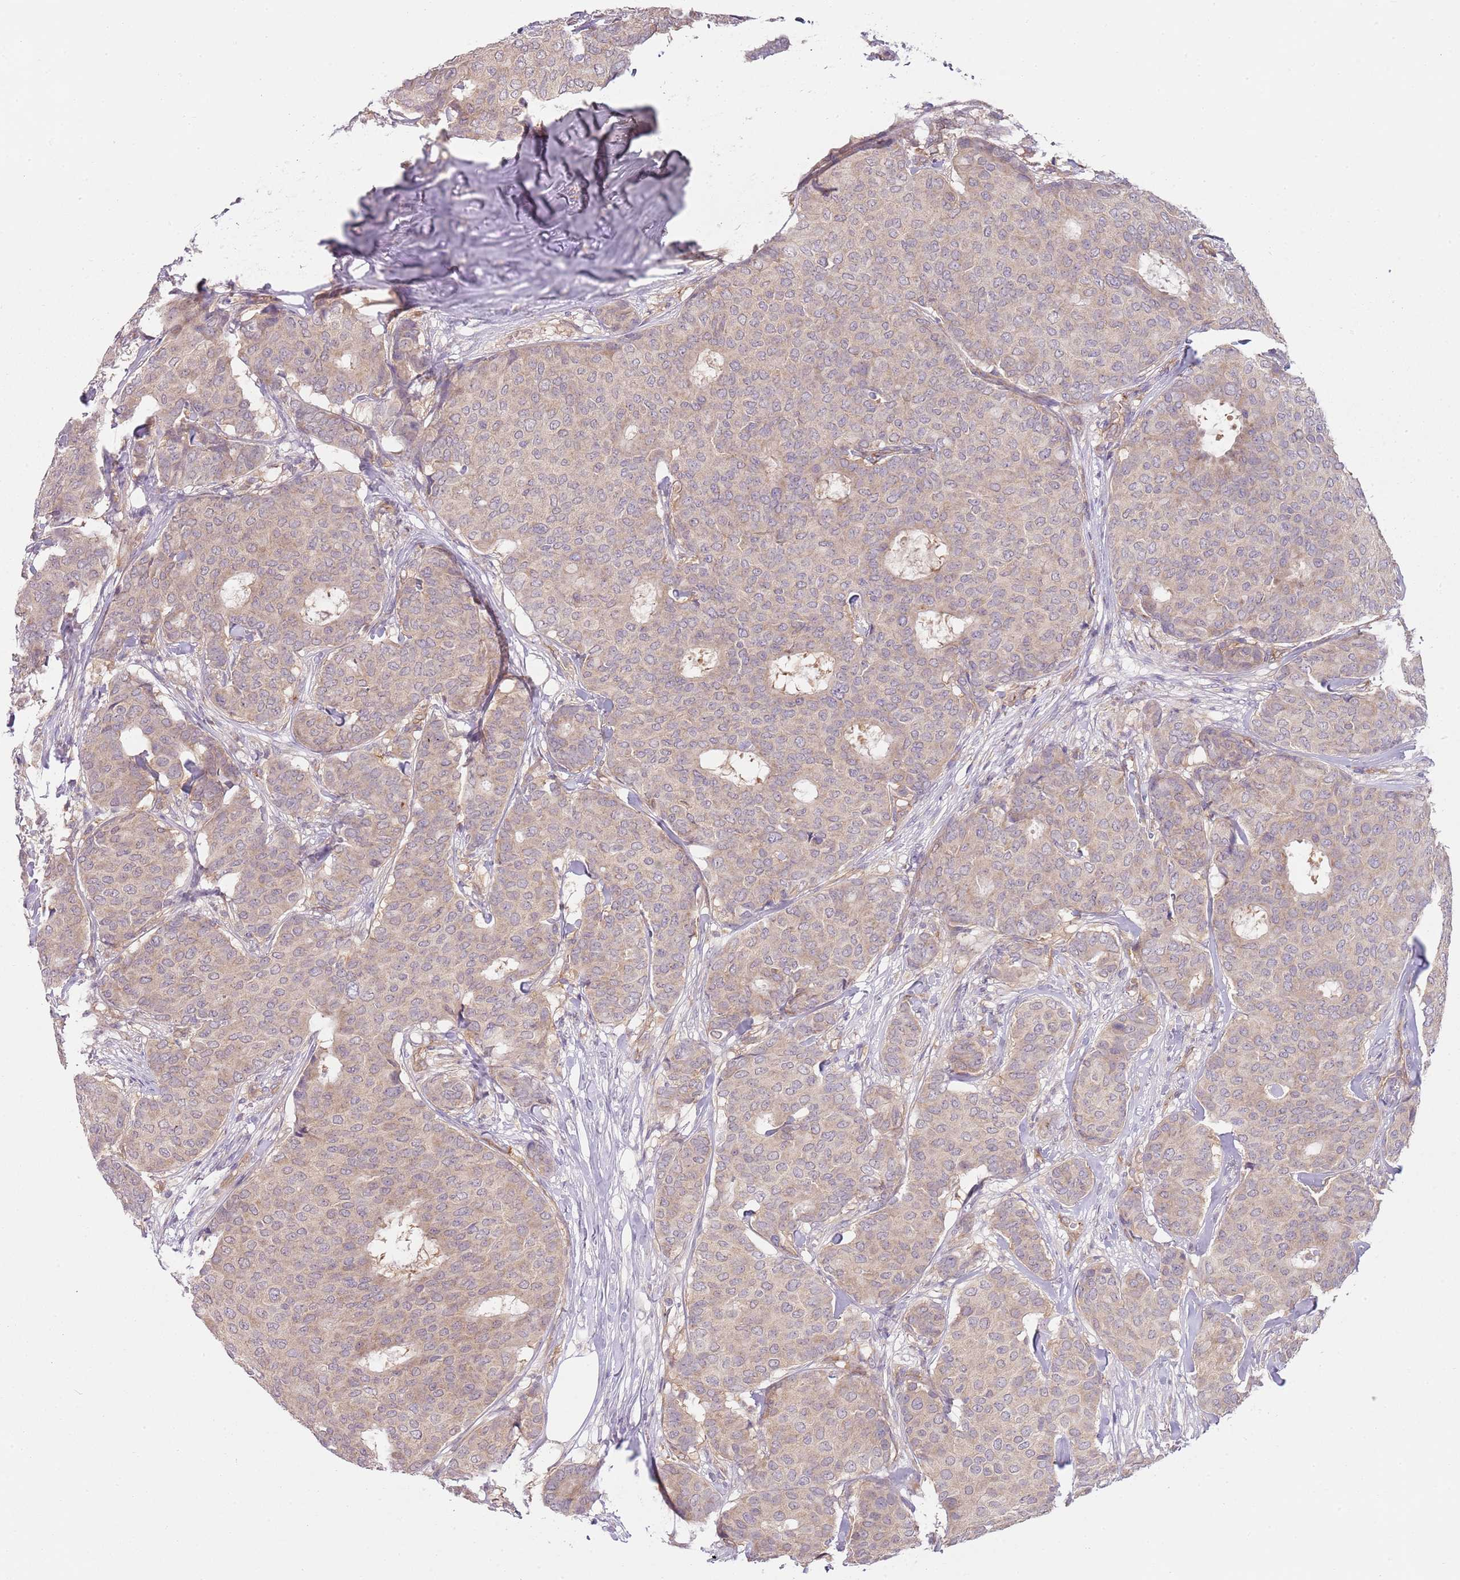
{"staining": {"intensity": "negative", "quantity": "none", "location": "none"}, "tissue": "breast cancer", "cell_type": "Tumor cells", "image_type": "cancer", "snomed": [{"axis": "morphology", "description": "Duct carcinoma"}, {"axis": "topography", "description": "Breast"}], "caption": "Breast cancer (infiltrating ductal carcinoma) stained for a protein using IHC demonstrates no expression tumor cells.", "gene": "SKOR2", "patient": {"sex": "female", "age": 75}}